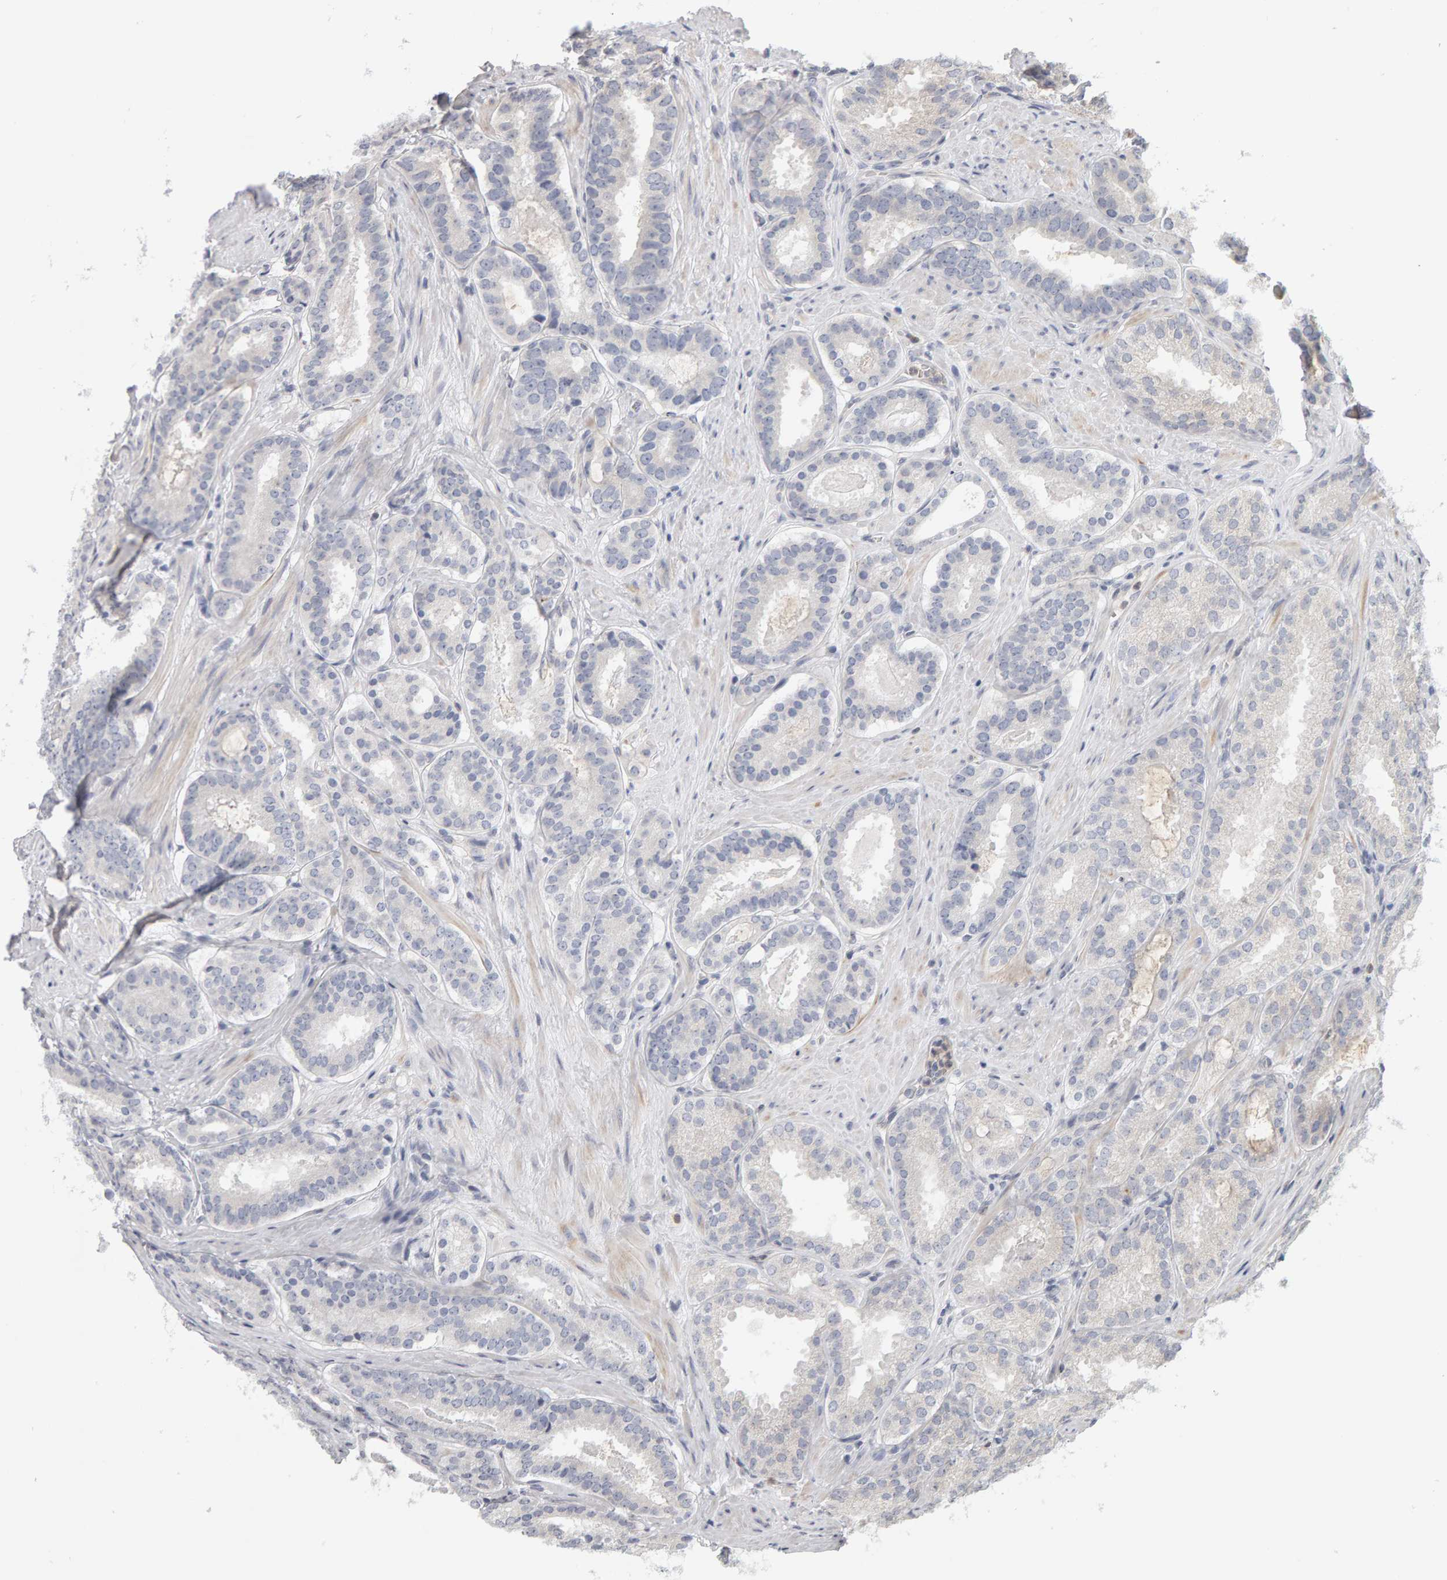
{"staining": {"intensity": "negative", "quantity": "none", "location": "none"}, "tissue": "prostate cancer", "cell_type": "Tumor cells", "image_type": "cancer", "snomed": [{"axis": "morphology", "description": "Adenocarcinoma, Low grade"}, {"axis": "topography", "description": "Prostate"}], "caption": "DAB immunohistochemical staining of prostate cancer demonstrates no significant positivity in tumor cells.", "gene": "MSRA", "patient": {"sex": "male", "age": 69}}